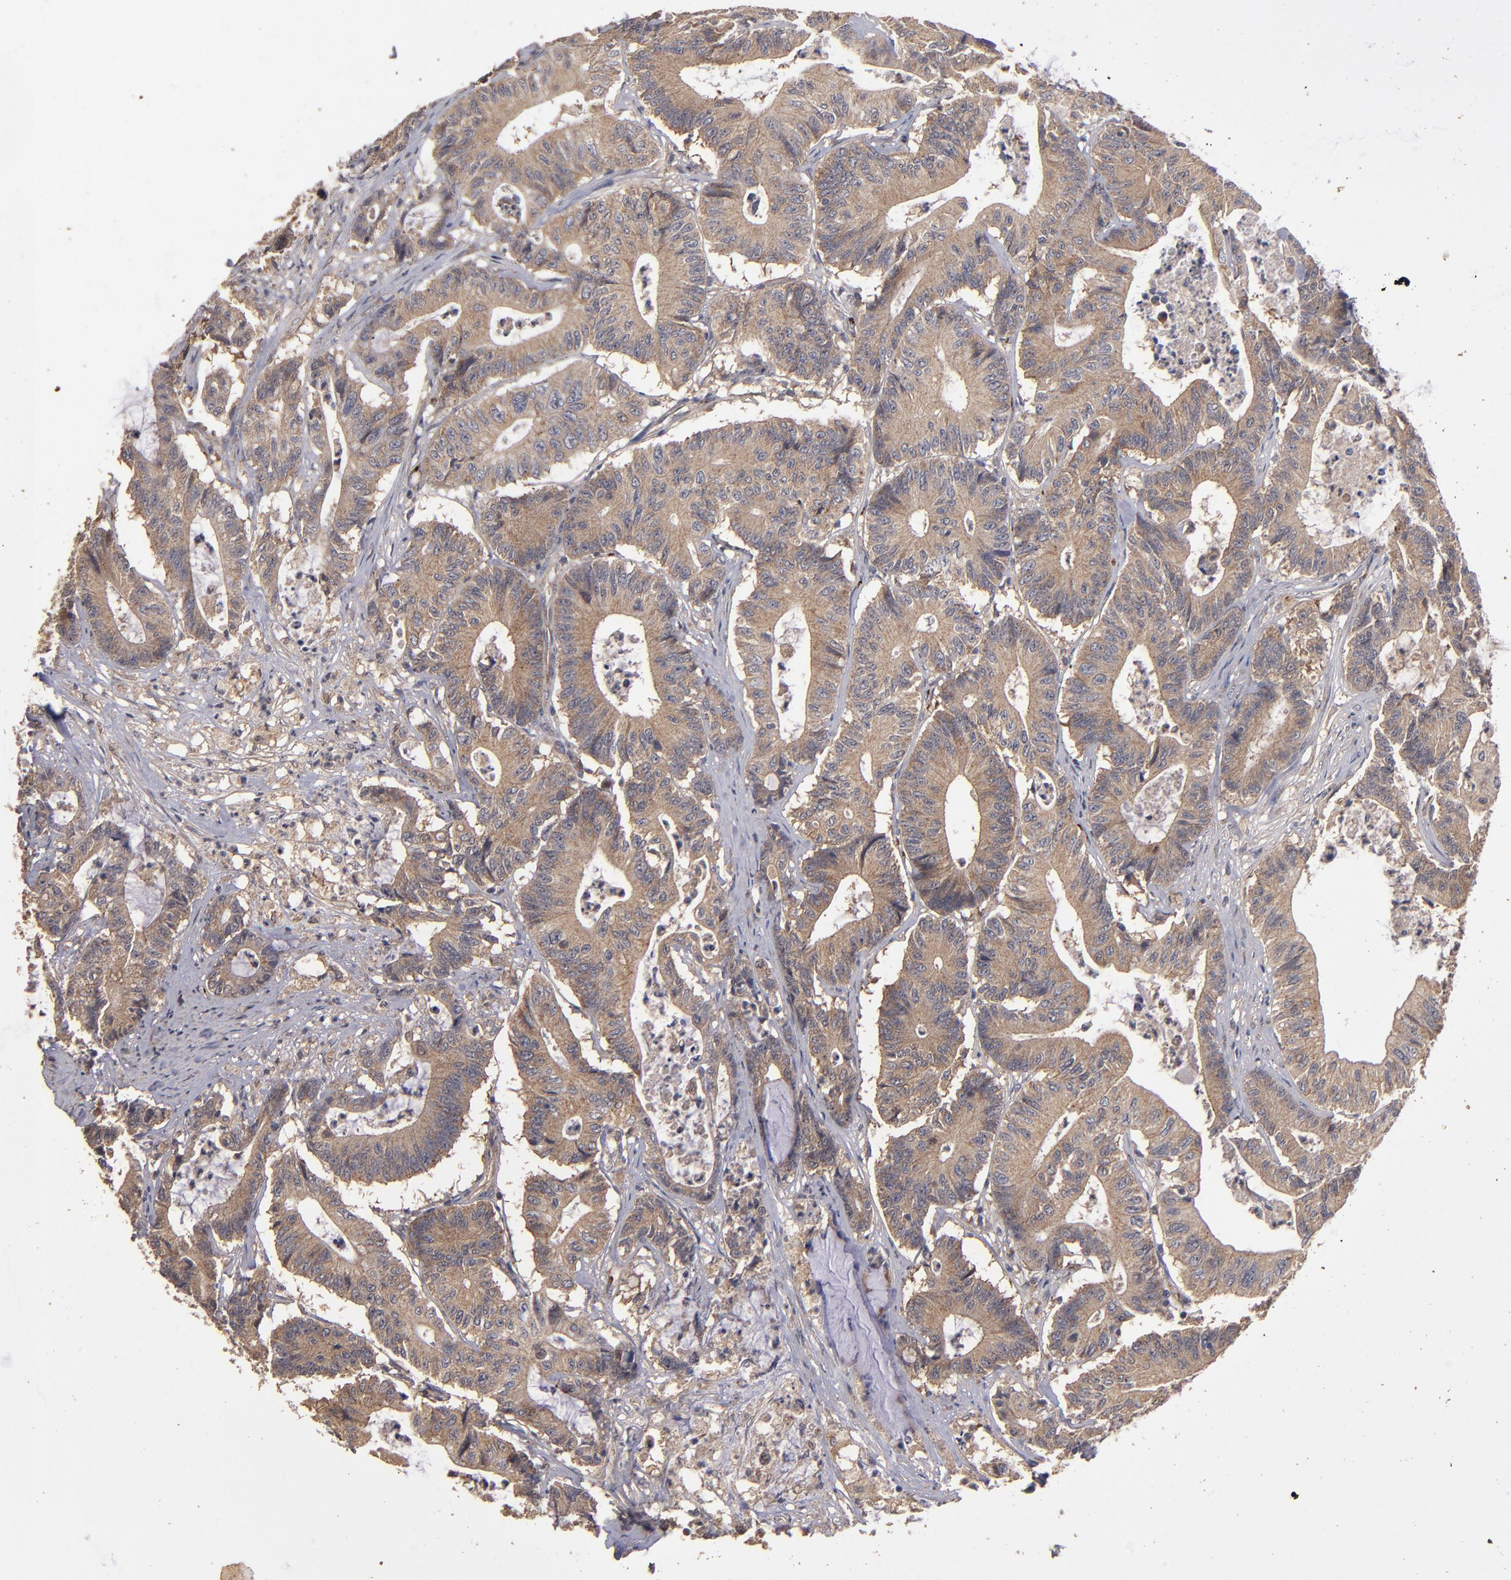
{"staining": {"intensity": "strong", "quantity": ">75%", "location": "cytoplasmic/membranous"}, "tissue": "colorectal cancer", "cell_type": "Tumor cells", "image_type": "cancer", "snomed": [{"axis": "morphology", "description": "Adenocarcinoma, NOS"}, {"axis": "topography", "description": "Colon"}], "caption": "Immunohistochemical staining of human adenocarcinoma (colorectal) displays strong cytoplasmic/membranous protein positivity in approximately >75% of tumor cells. (Brightfield microscopy of DAB IHC at high magnification).", "gene": "DIPK2B", "patient": {"sex": "female", "age": 84}}